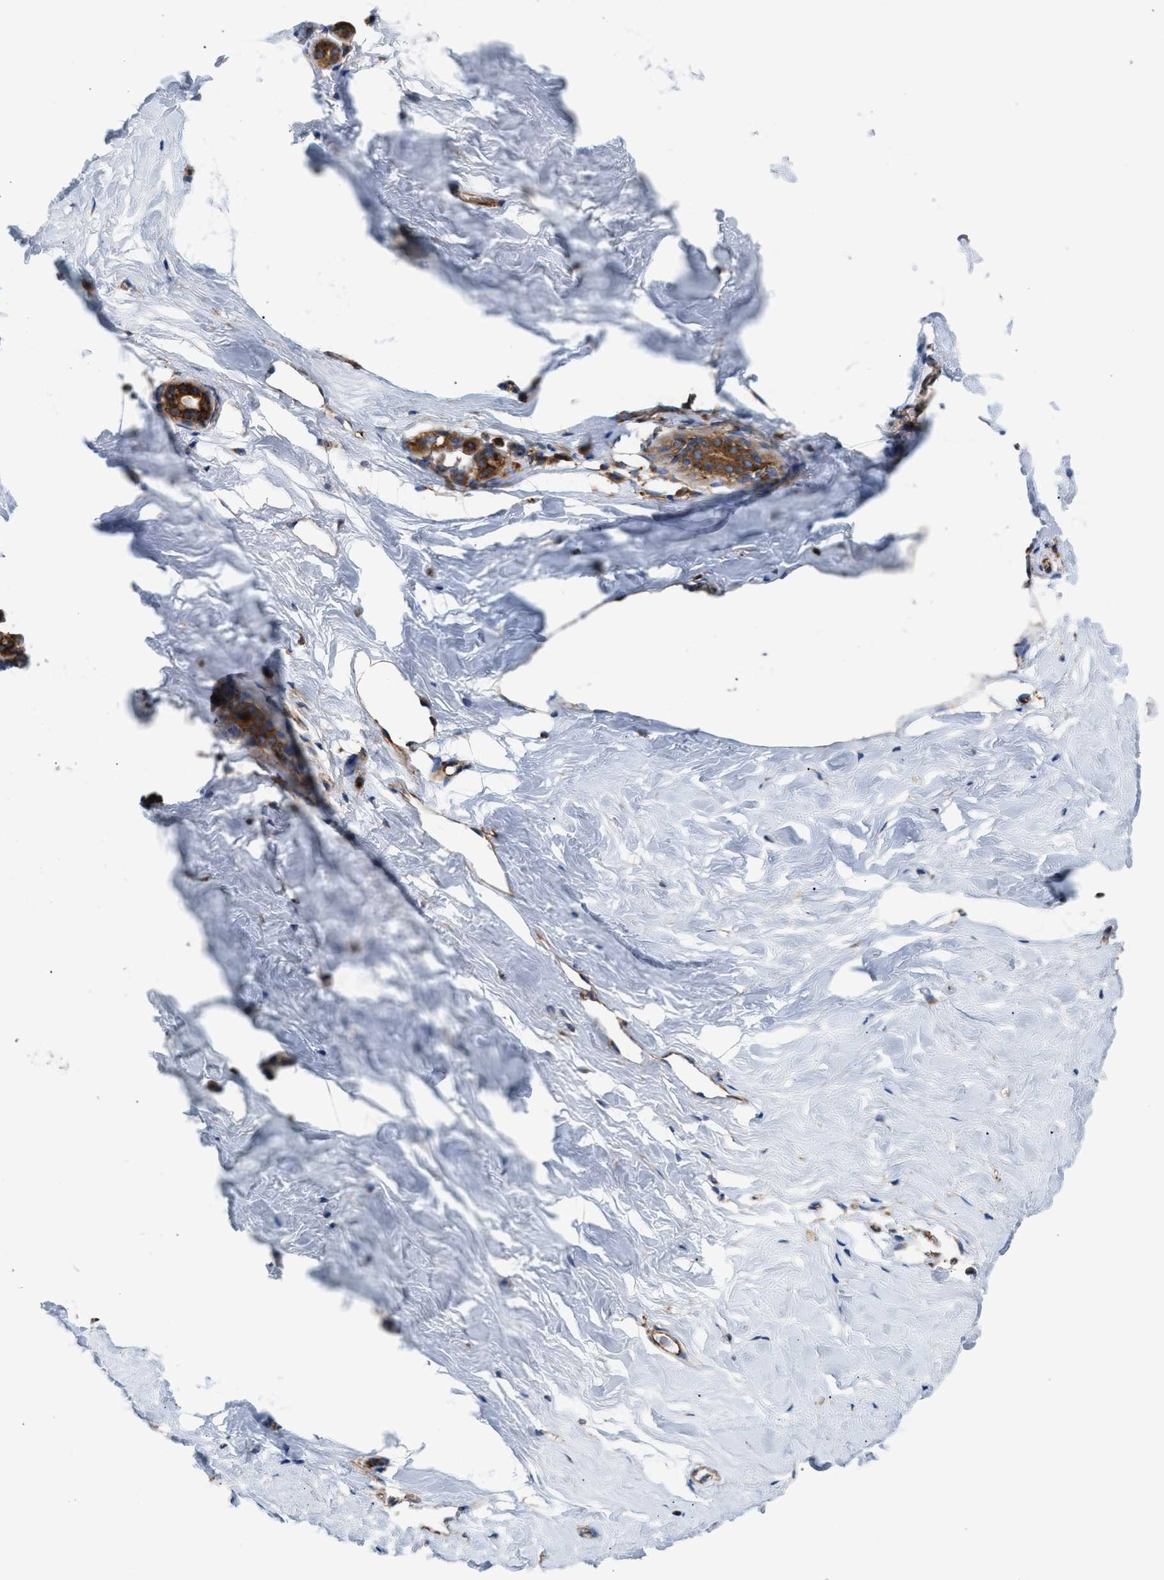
{"staining": {"intensity": "moderate", "quantity": "<25%", "location": "cytoplasmic/membranous"}, "tissue": "breast", "cell_type": "Adipocytes", "image_type": "normal", "snomed": [{"axis": "morphology", "description": "Normal tissue, NOS"}, {"axis": "topography", "description": "Breast"}], "caption": "This photomicrograph reveals benign breast stained with IHC to label a protein in brown. The cytoplasmic/membranous of adipocytes show moderate positivity for the protein. Nuclei are counter-stained blue.", "gene": "TBC1D15", "patient": {"sex": "female", "age": 62}}